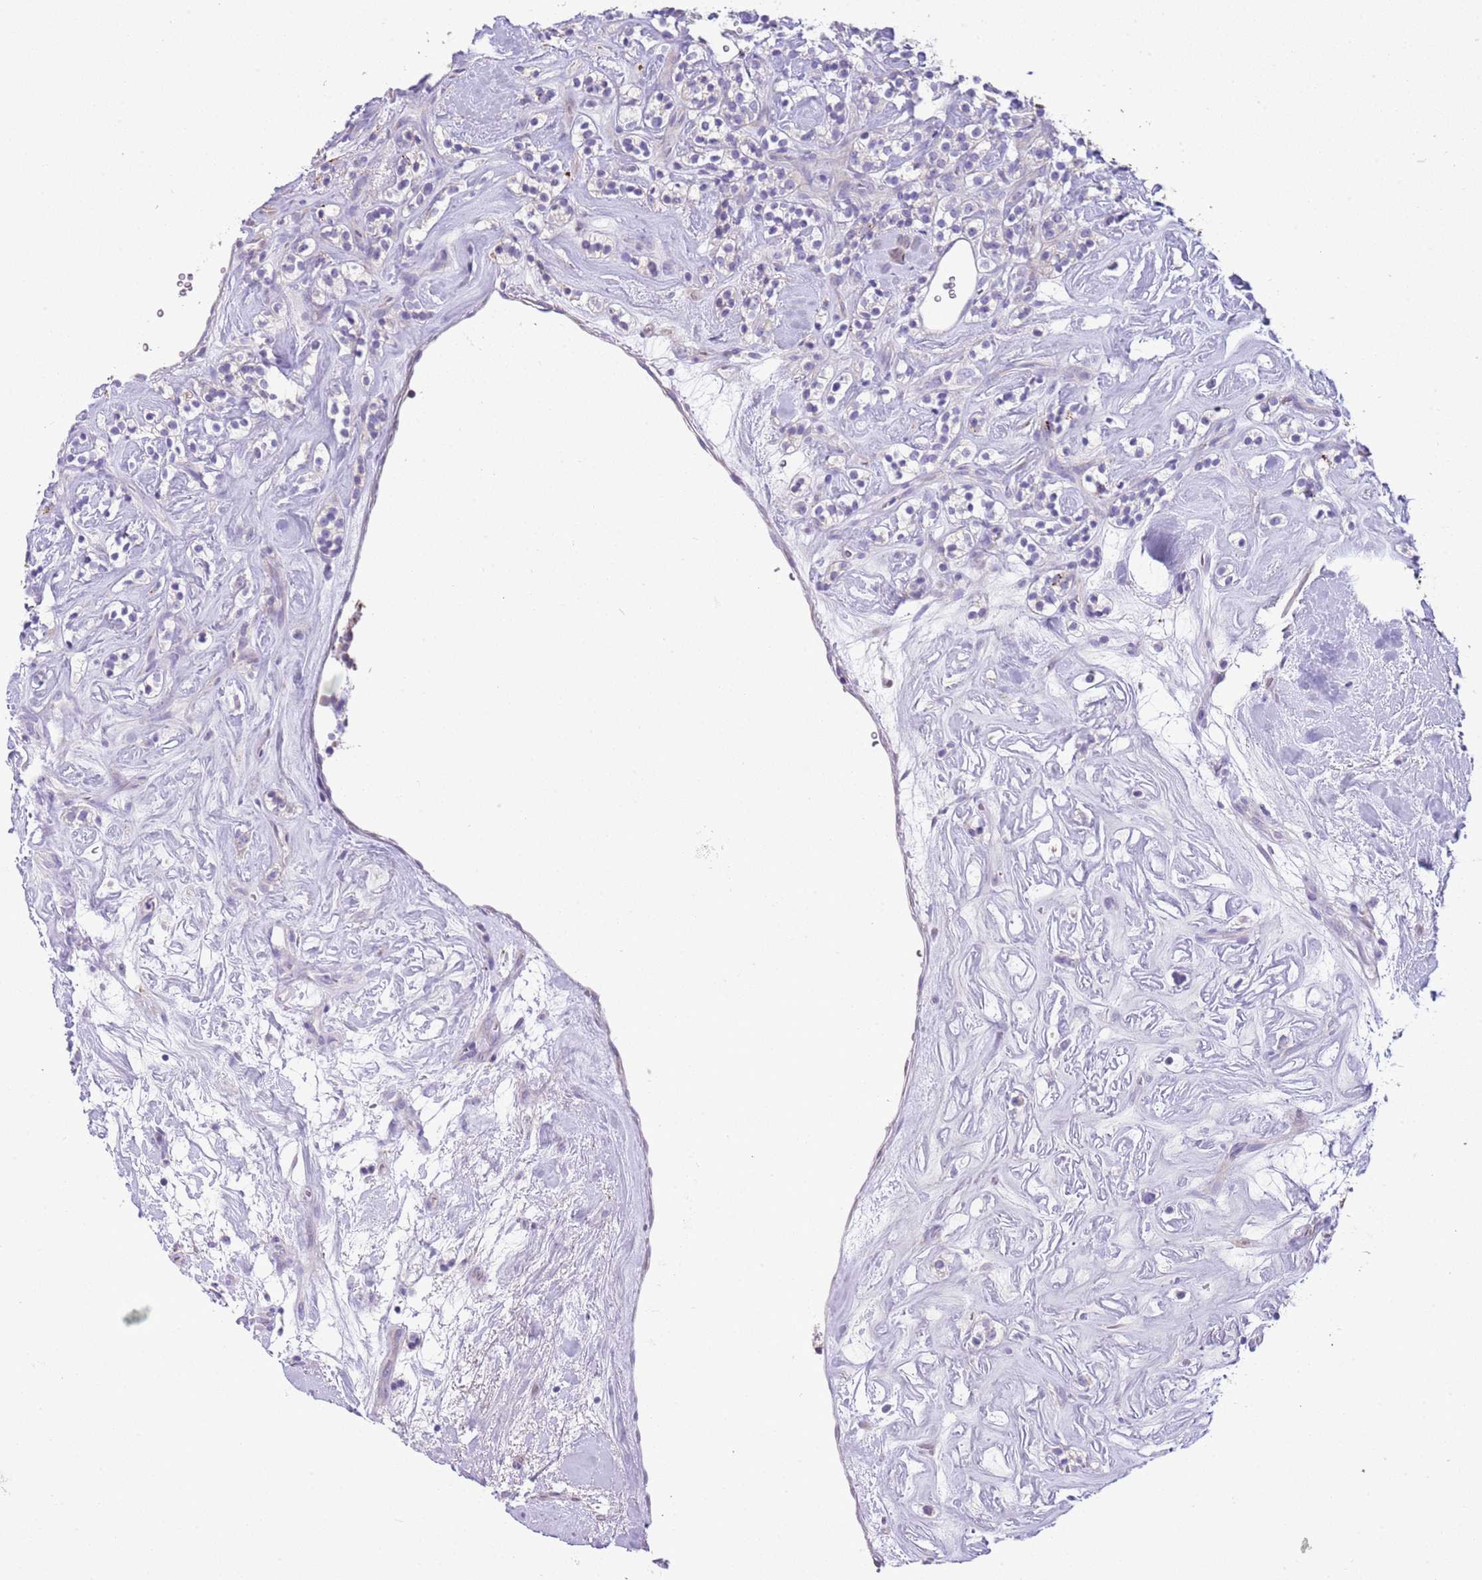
{"staining": {"intensity": "negative", "quantity": "none", "location": "none"}, "tissue": "renal cancer", "cell_type": "Tumor cells", "image_type": "cancer", "snomed": [{"axis": "morphology", "description": "Adenocarcinoma, NOS"}, {"axis": "topography", "description": "Kidney"}], "caption": "Immunohistochemistry (IHC) histopathology image of neoplastic tissue: human renal adenocarcinoma stained with DAB (3,3'-diaminobenzidine) displays no significant protein staining in tumor cells. (DAB (3,3'-diaminobenzidine) immunohistochemistry (IHC), high magnification).", "gene": "ABHD17C", "patient": {"sex": "male", "age": 77}}